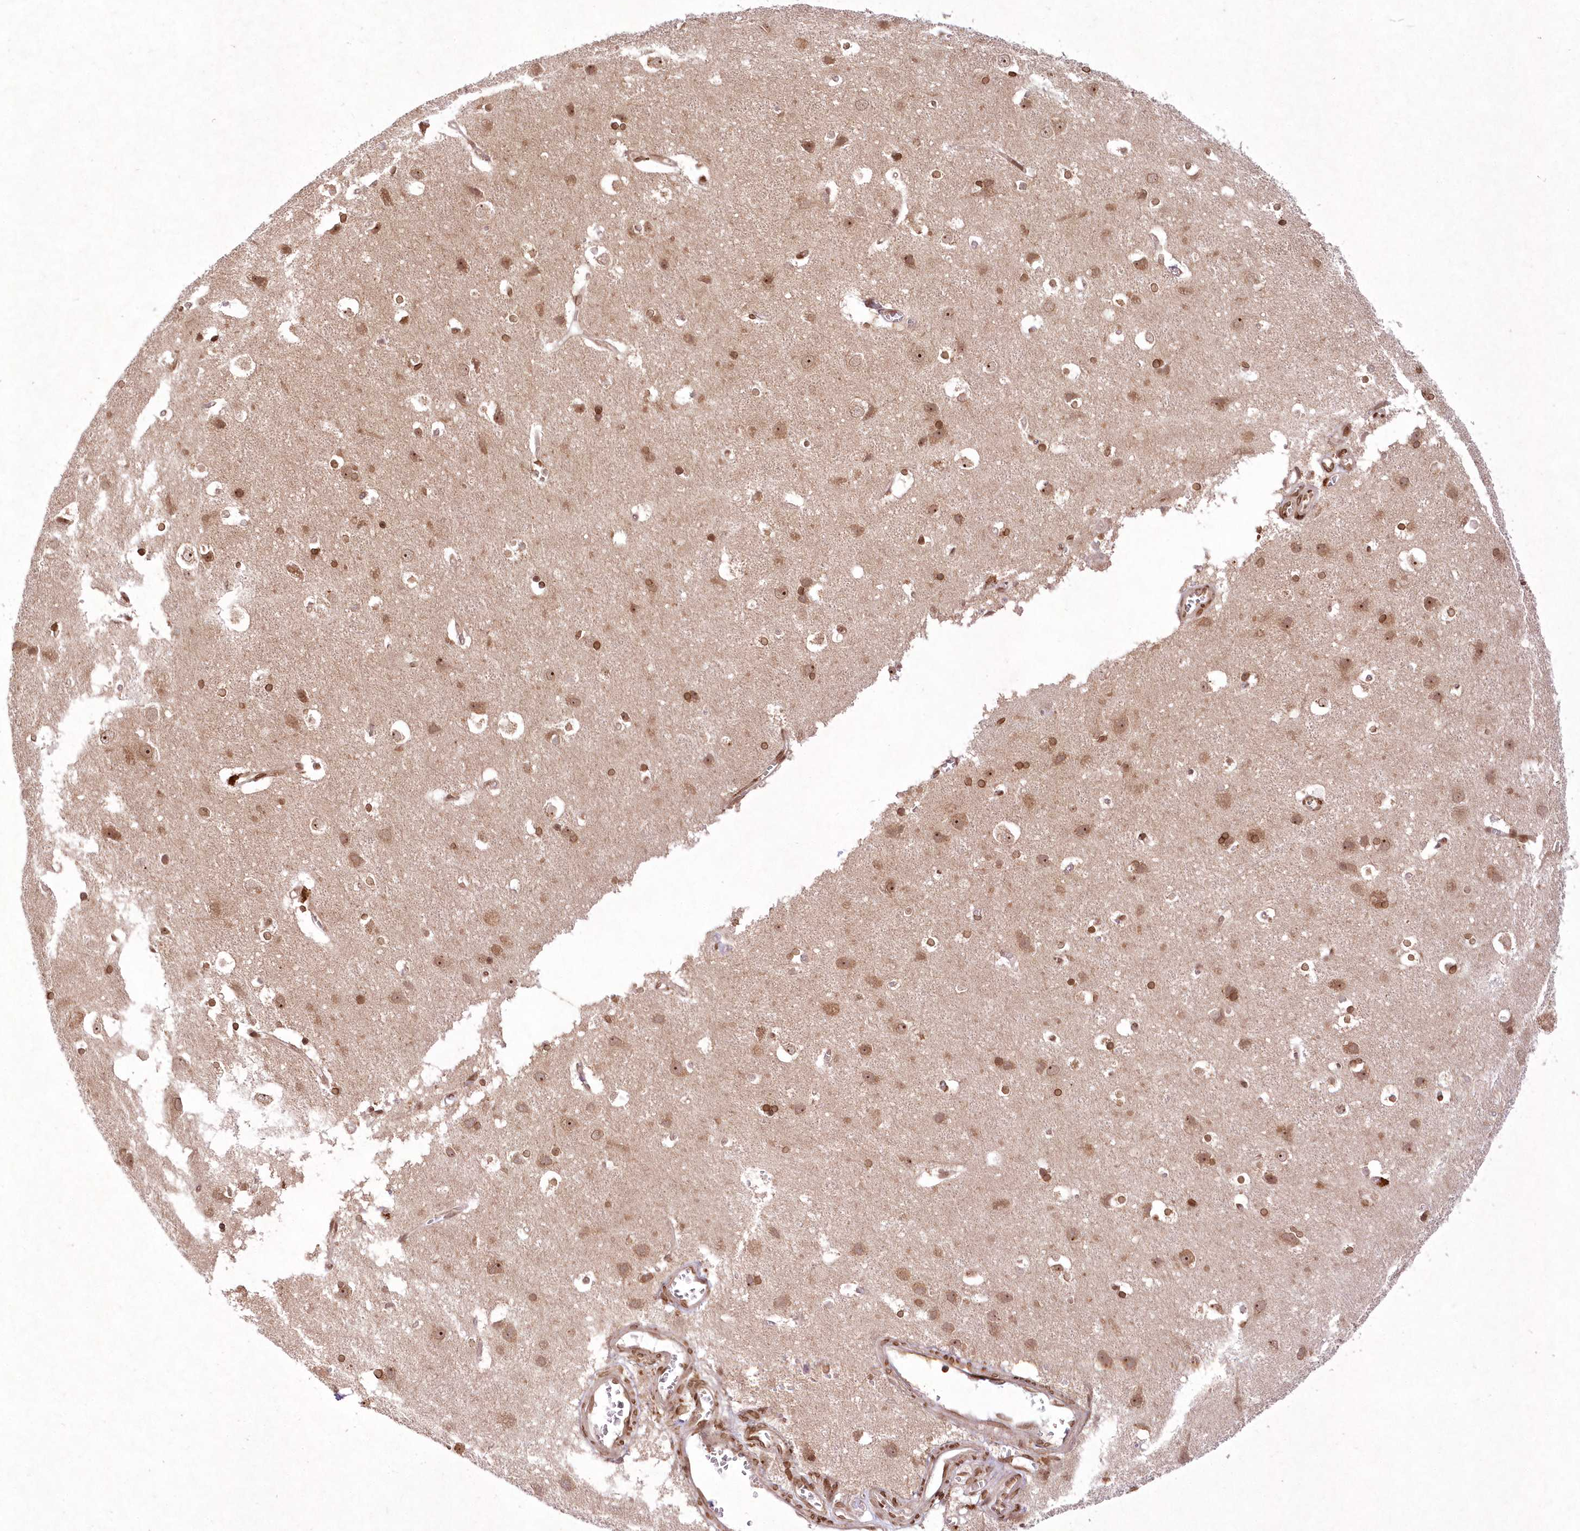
{"staining": {"intensity": "weak", "quantity": "25%-75%", "location": "cytoplasmic/membranous"}, "tissue": "cerebral cortex", "cell_type": "Endothelial cells", "image_type": "normal", "snomed": [{"axis": "morphology", "description": "Normal tissue, NOS"}, {"axis": "topography", "description": "Cerebral cortex"}], "caption": "Immunohistochemical staining of unremarkable cerebral cortex displays weak cytoplasmic/membranous protein expression in approximately 25%-75% of endothelial cells. The staining is performed using DAB (3,3'-diaminobenzidine) brown chromogen to label protein expression. The nuclei are counter-stained blue using hematoxylin.", "gene": "DNAJC27", "patient": {"sex": "male", "age": 54}}